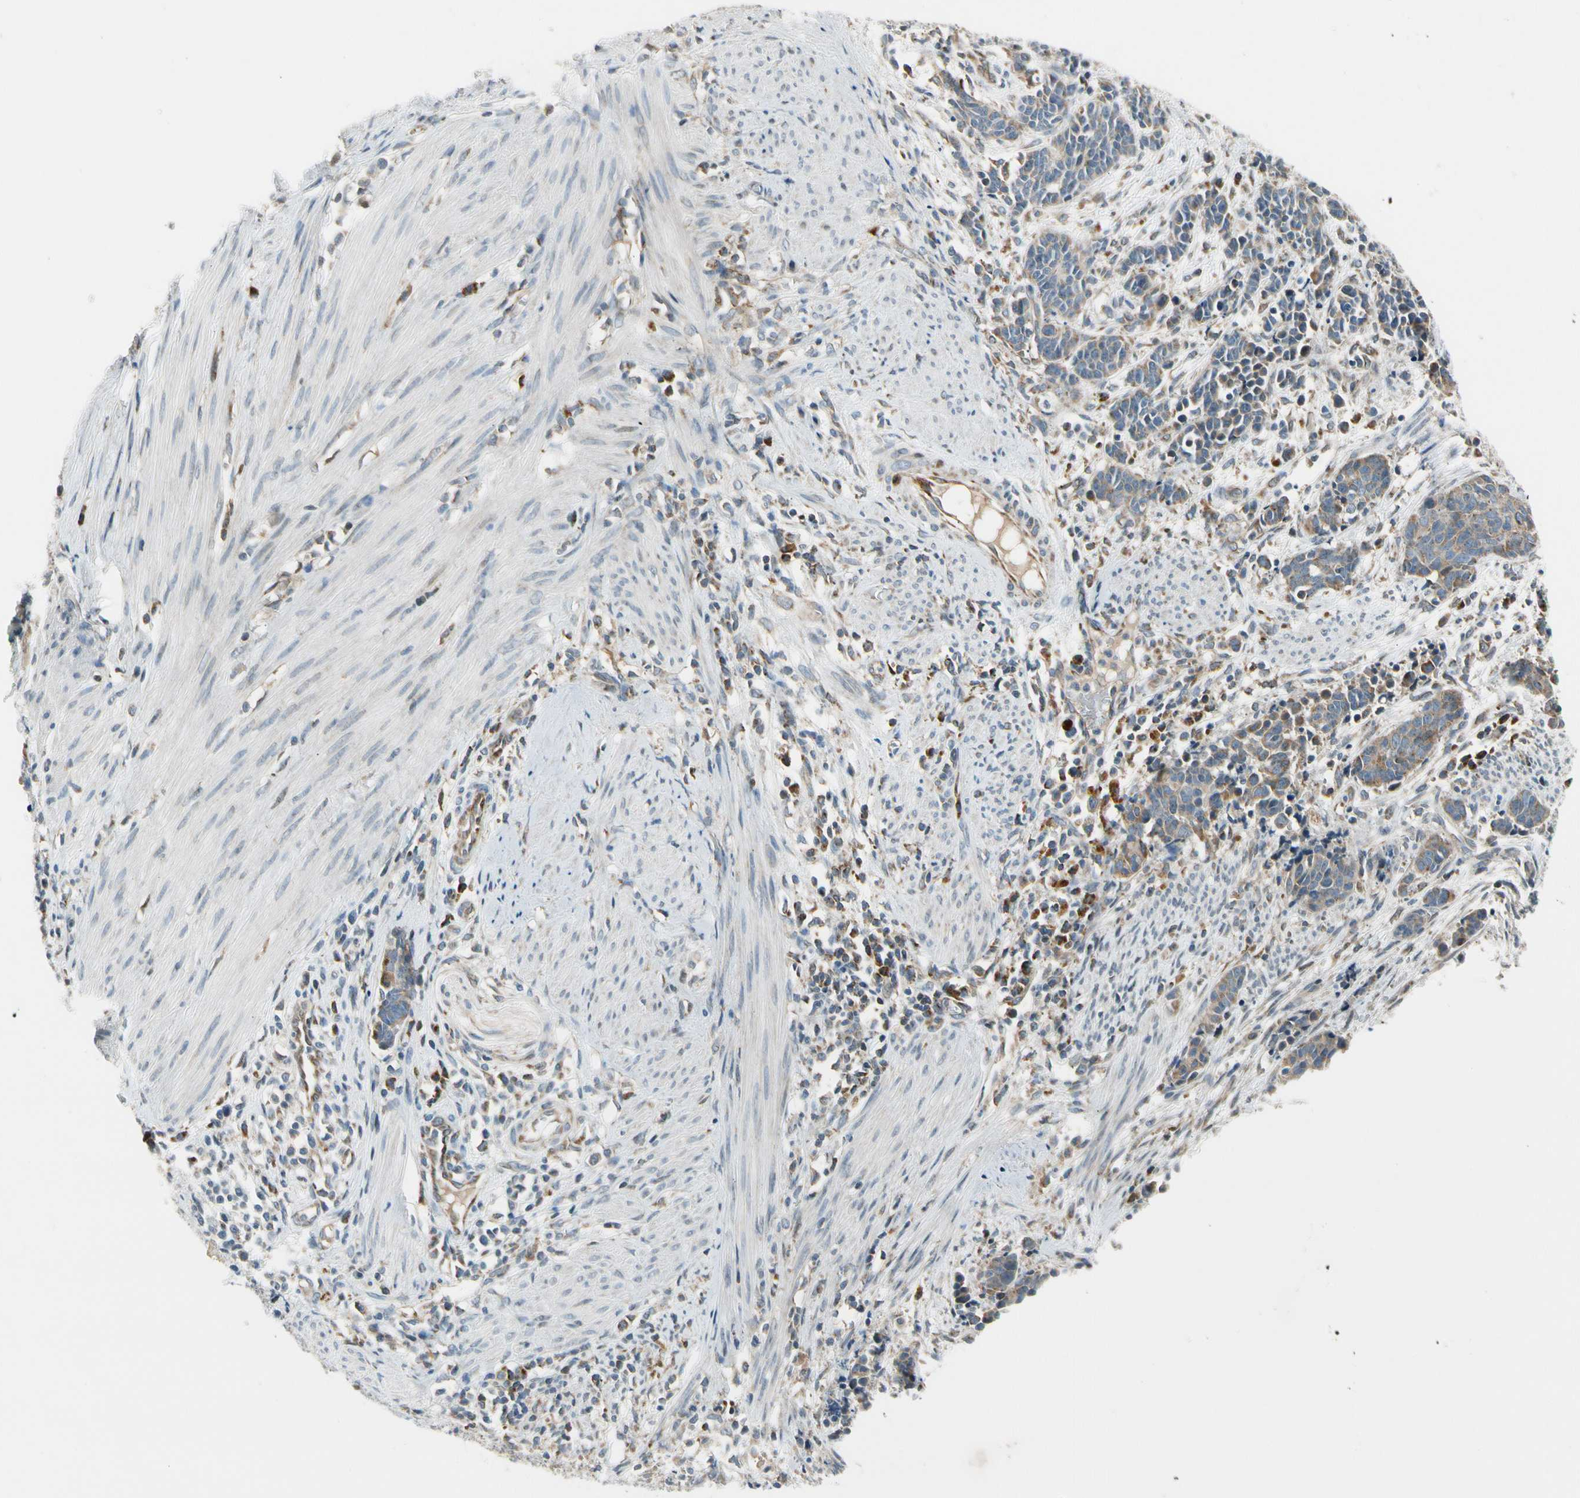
{"staining": {"intensity": "weak", "quantity": "25%-75%", "location": "cytoplasmic/membranous"}, "tissue": "cervical cancer", "cell_type": "Tumor cells", "image_type": "cancer", "snomed": [{"axis": "morphology", "description": "Squamous cell carcinoma, NOS"}, {"axis": "topography", "description": "Cervix"}], "caption": "Squamous cell carcinoma (cervical) stained with a protein marker shows weak staining in tumor cells.", "gene": "NPHP3", "patient": {"sex": "female", "age": 35}}